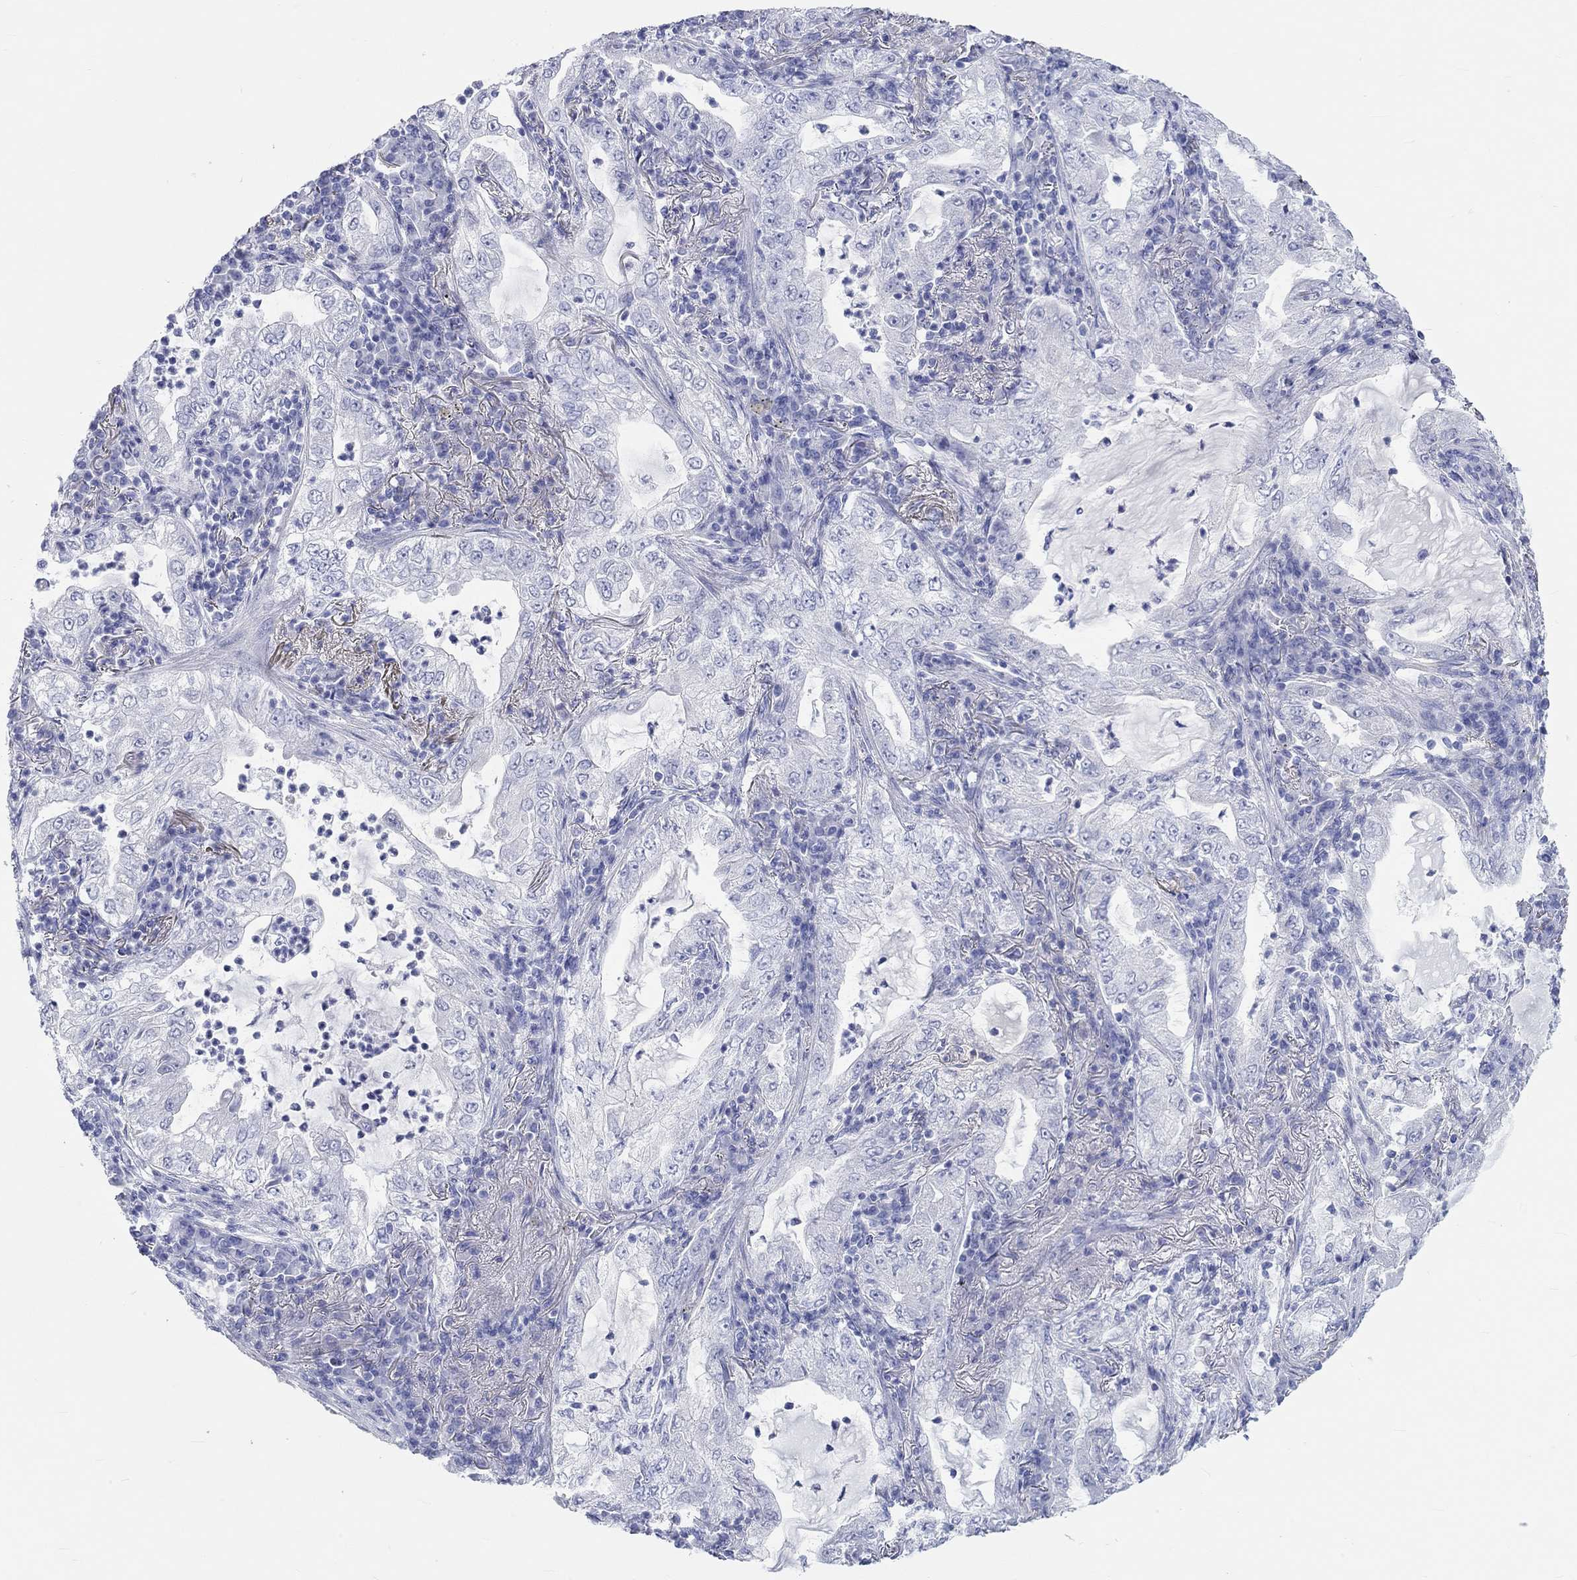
{"staining": {"intensity": "negative", "quantity": "none", "location": "none"}, "tissue": "lung cancer", "cell_type": "Tumor cells", "image_type": "cancer", "snomed": [{"axis": "morphology", "description": "Adenocarcinoma, NOS"}, {"axis": "topography", "description": "Lung"}], "caption": "Image shows no significant protein staining in tumor cells of adenocarcinoma (lung).", "gene": "SPATA9", "patient": {"sex": "female", "age": 73}}